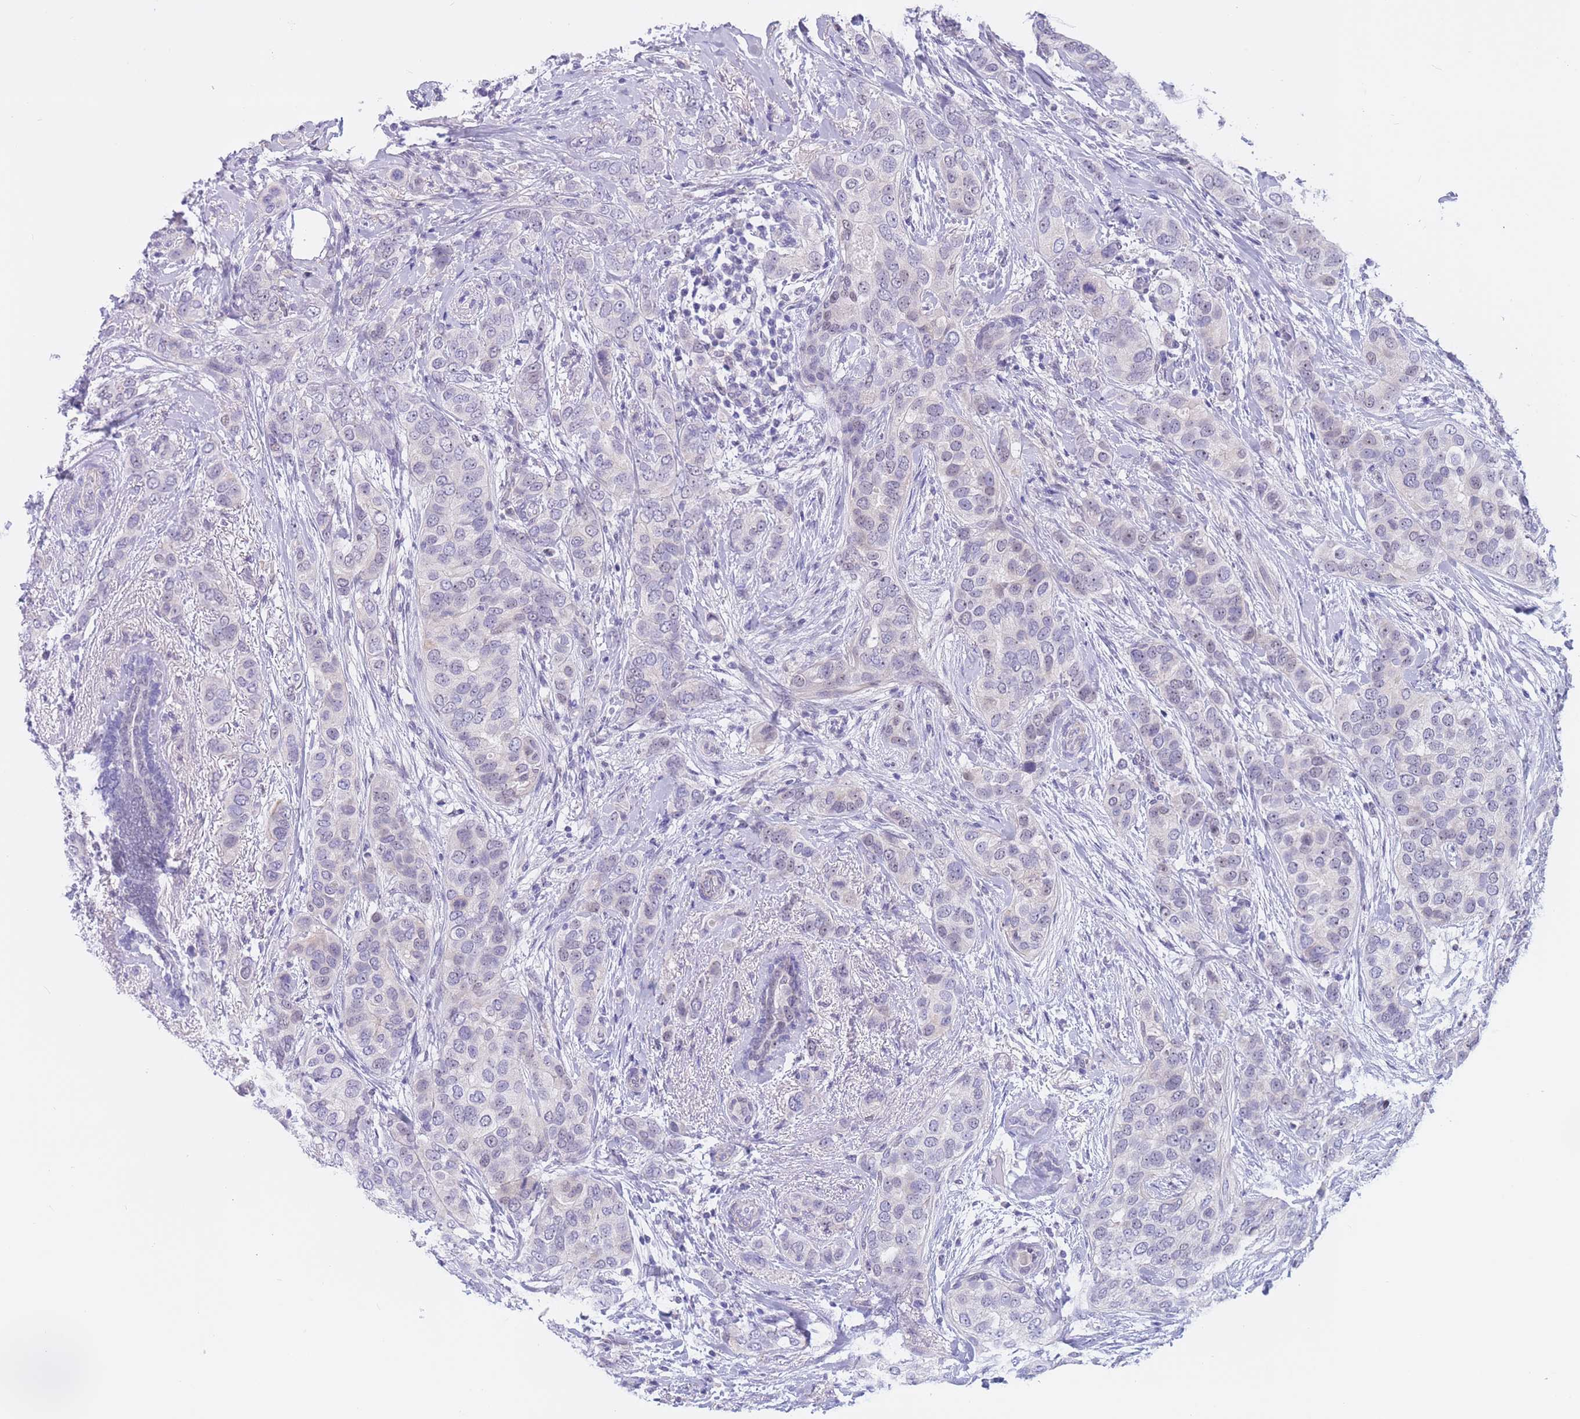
{"staining": {"intensity": "negative", "quantity": "none", "location": "none"}, "tissue": "breast cancer", "cell_type": "Tumor cells", "image_type": "cancer", "snomed": [{"axis": "morphology", "description": "Lobular carcinoma"}, {"axis": "topography", "description": "Breast"}], "caption": "Immunohistochemistry of human breast cancer reveals no positivity in tumor cells.", "gene": "BOP1", "patient": {"sex": "female", "age": 51}}